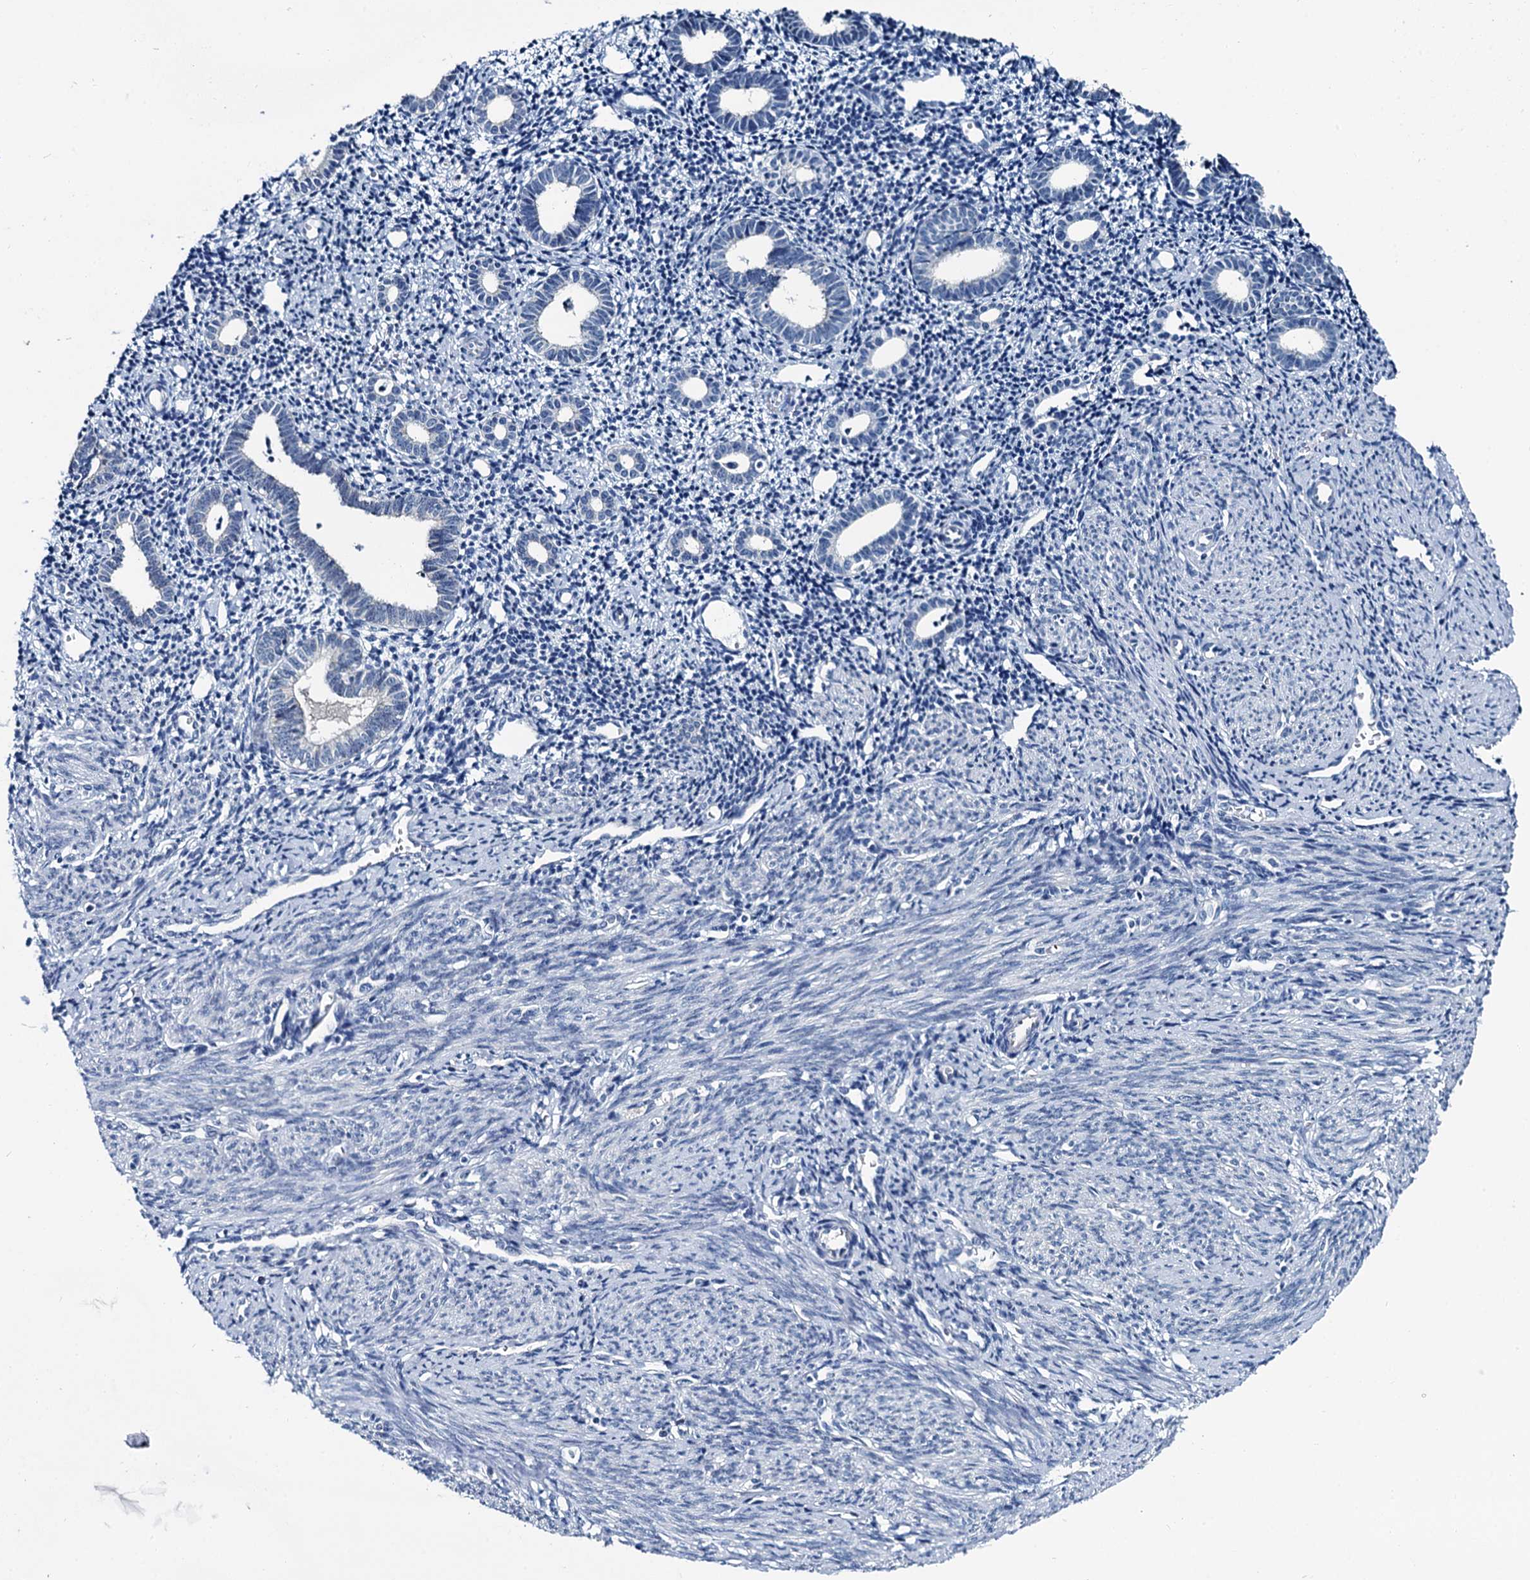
{"staining": {"intensity": "negative", "quantity": "none", "location": "none"}, "tissue": "endometrium", "cell_type": "Cells in endometrial stroma", "image_type": "normal", "snomed": [{"axis": "morphology", "description": "Normal tissue, NOS"}, {"axis": "topography", "description": "Endometrium"}], "caption": "Photomicrograph shows no protein staining in cells in endometrial stroma of unremarkable endometrium. (DAB IHC visualized using brightfield microscopy, high magnification).", "gene": "MIOX", "patient": {"sex": "female", "age": 56}}